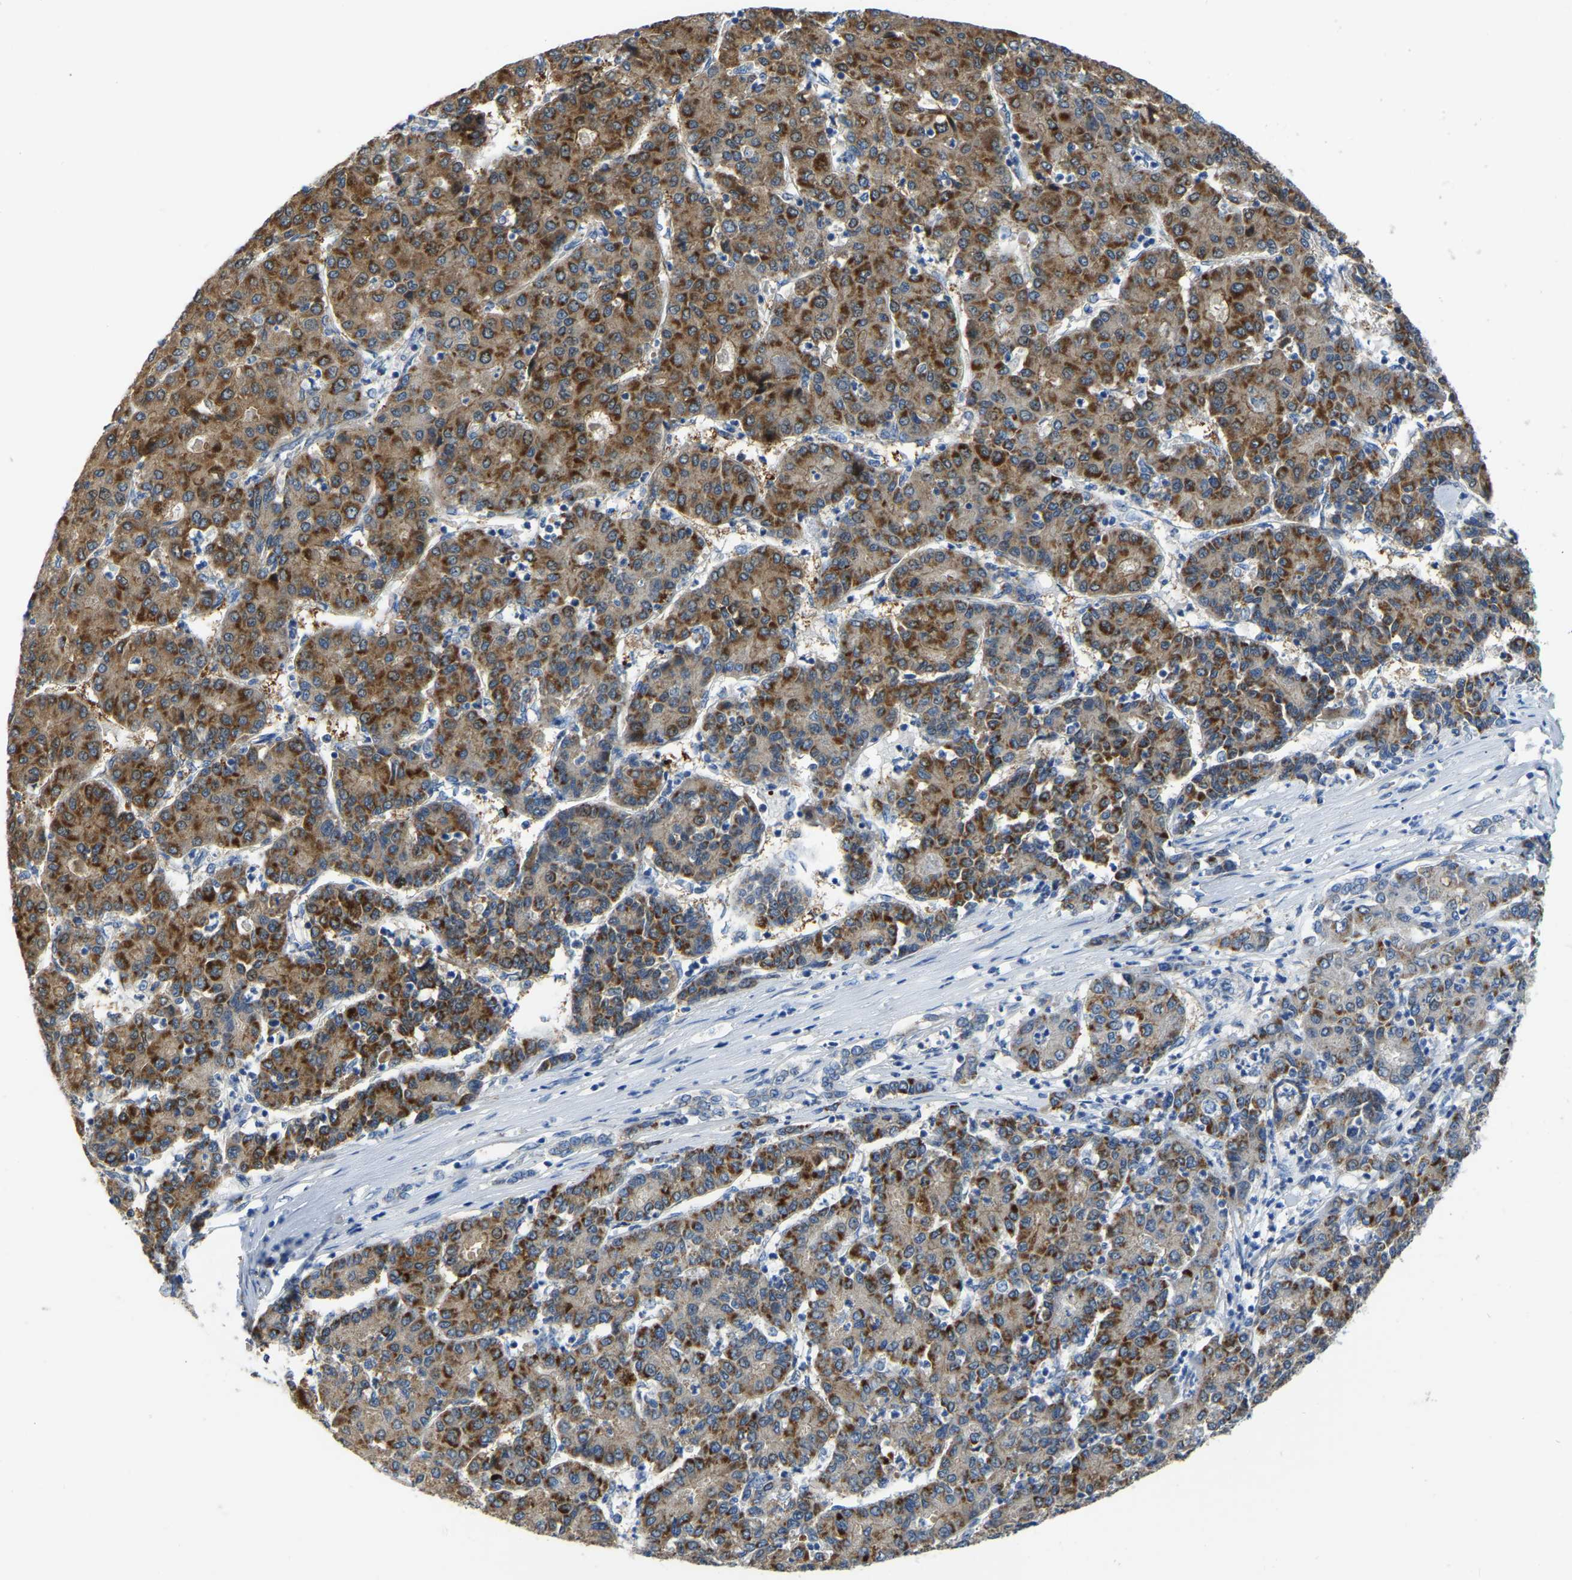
{"staining": {"intensity": "moderate", "quantity": ">75%", "location": "cytoplasmic/membranous"}, "tissue": "liver cancer", "cell_type": "Tumor cells", "image_type": "cancer", "snomed": [{"axis": "morphology", "description": "Carcinoma, Hepatocellular, NOS"}, {"axis": "topography", "description": "Liver"}], "caption": "Tumor cells exhibit medium levels of moderate cytoplasmic/membranous staining in about >75% of cells in hepatocellular carcinoma (liver).", "gene": "HIGD2B", "patient": {"sex": "male", "age": 65}}